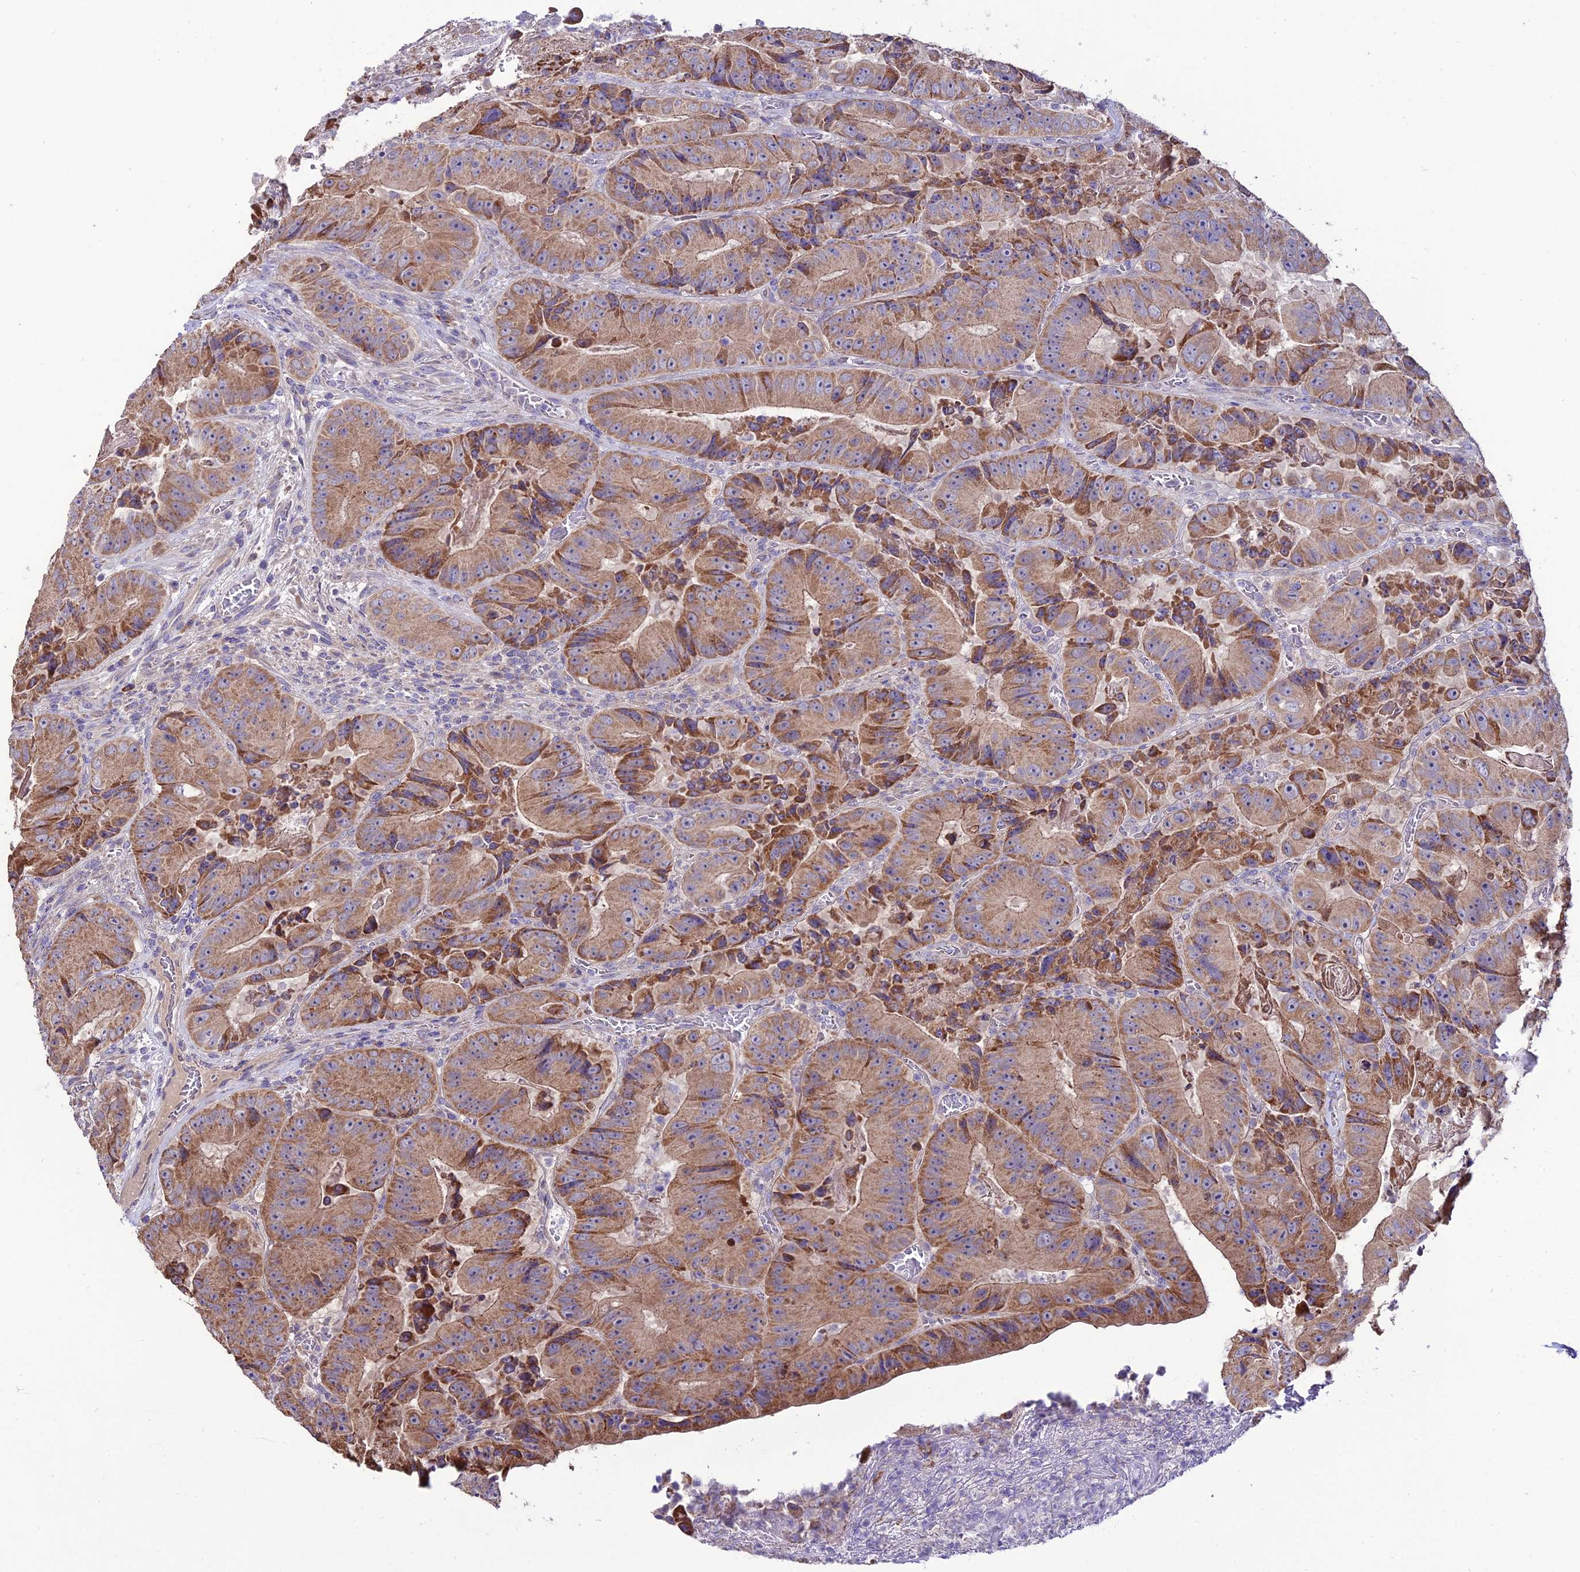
{"staining": {"intensity": "moderate", "quantity": ">75%", "location": "cytoplasmic/membranous"}, "tissue": "colorectal cancer", "cell_type": "Tumor cells", "image_type": "cancer", "snomed": [{"axis": "morphology", "description": "Adenocarcinoma, NOS"}, {"axis": "topography", "description": "Colon"}], "caption": "Moderate cytoplasmic/membranous staining for a protein is seen in about >75% of tumor cells of colorectal adenocarcinoma using immunohistochemistry (IHC).", "gene": "HOGA1", "patient": {"sex": "female", "age": 86}}